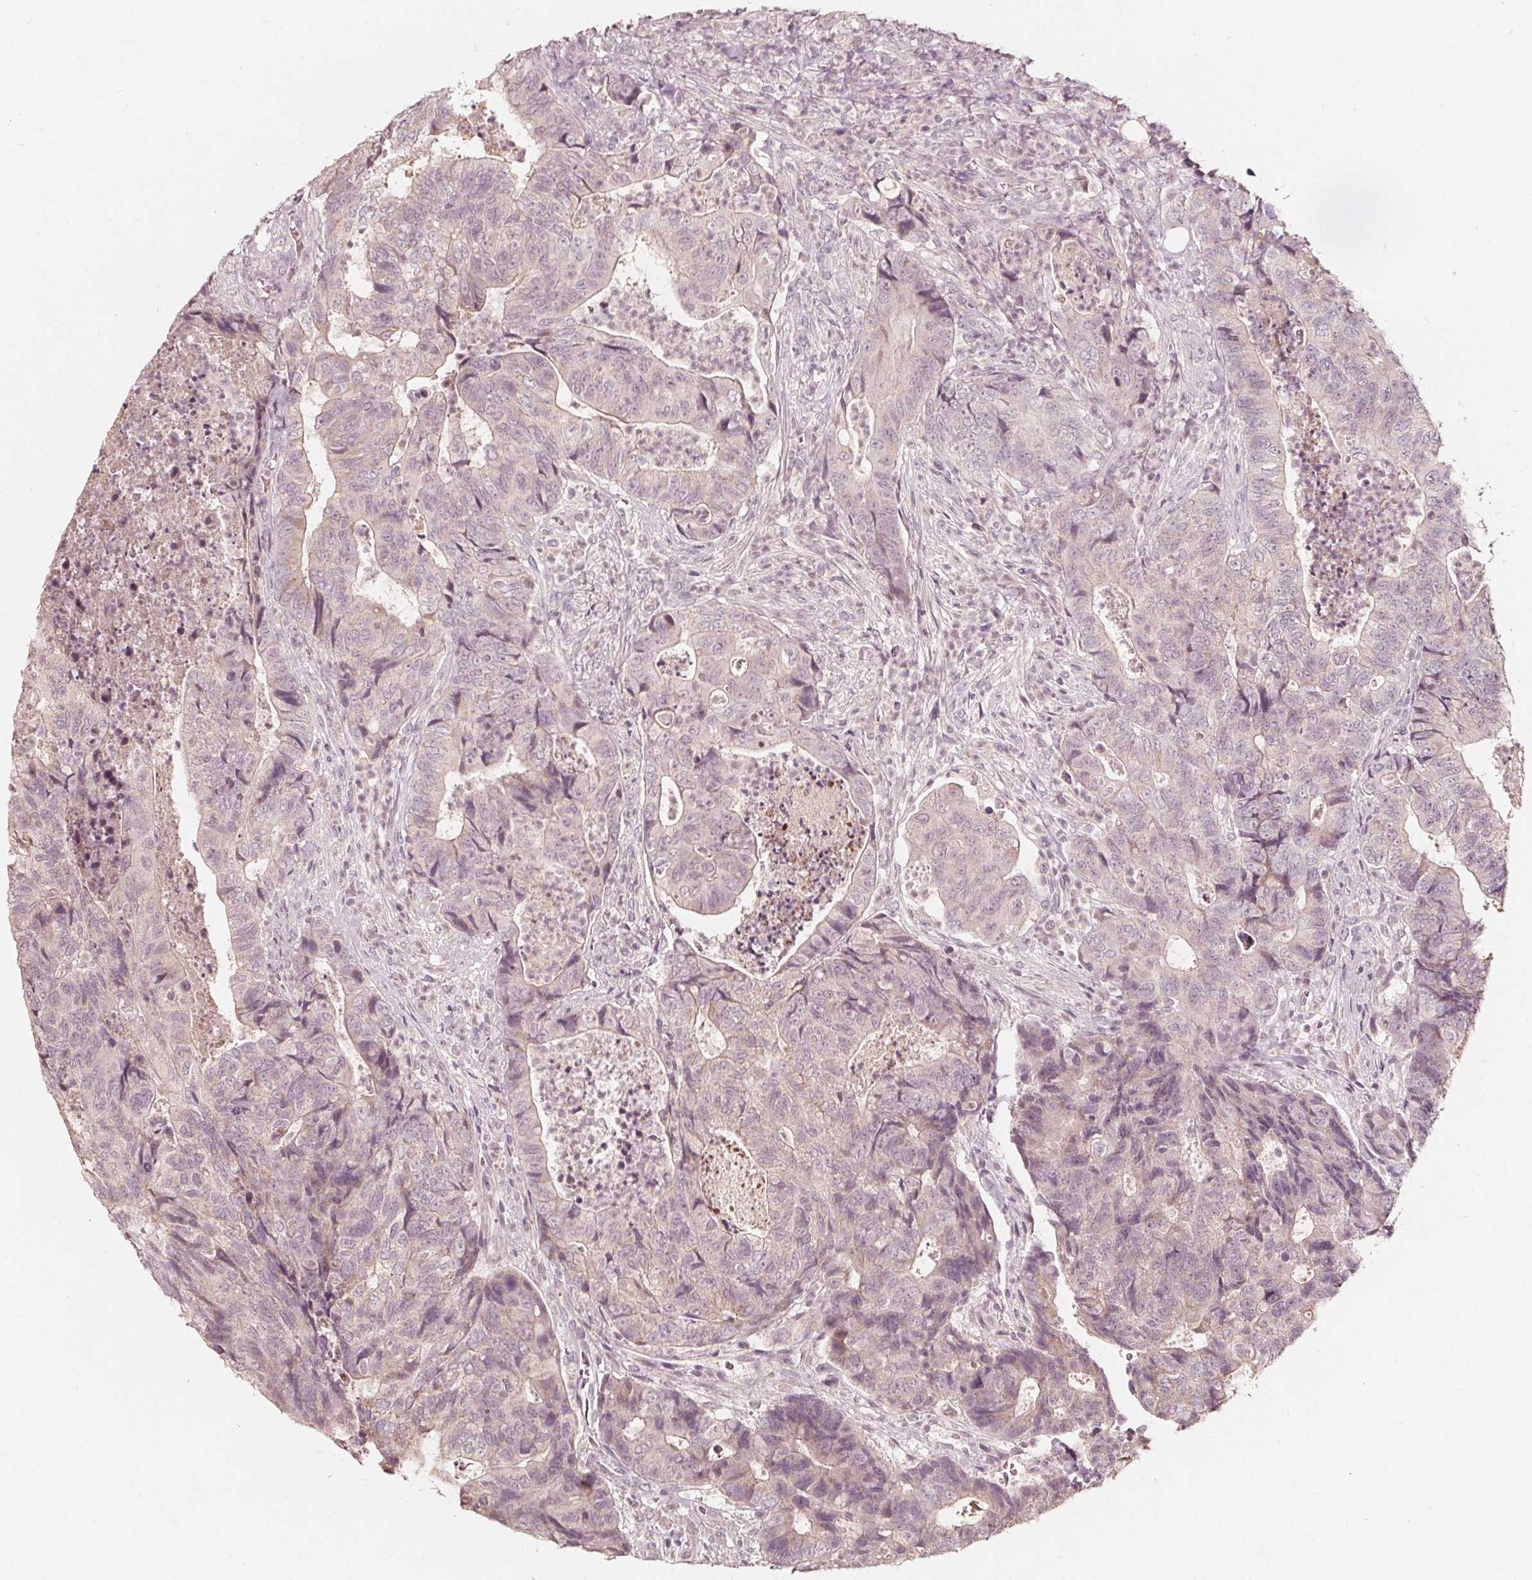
{"staining": {"intensity": "weak", "quantity": "<25%", "location": "cytoplasmic/membranous"}, "tissue": "colorectal cancer", "cell_type": "Tumor cells", "image_type": "cancer", "snomed": [{"axis": "morphology", "description": "Adenocarcinoma, NOS"}, {"axis": "topography", "description": "Colon"}], "caption": "A photomicrograph of human colorectal cancer is negative for staining in tumor cells. (DAB (3,3'-diaminobenzidine) immunohistochemistry with hematoxylin counter stain).", "gene": "NPC1L1", "patient": {"sex": "female", "age": 48}}